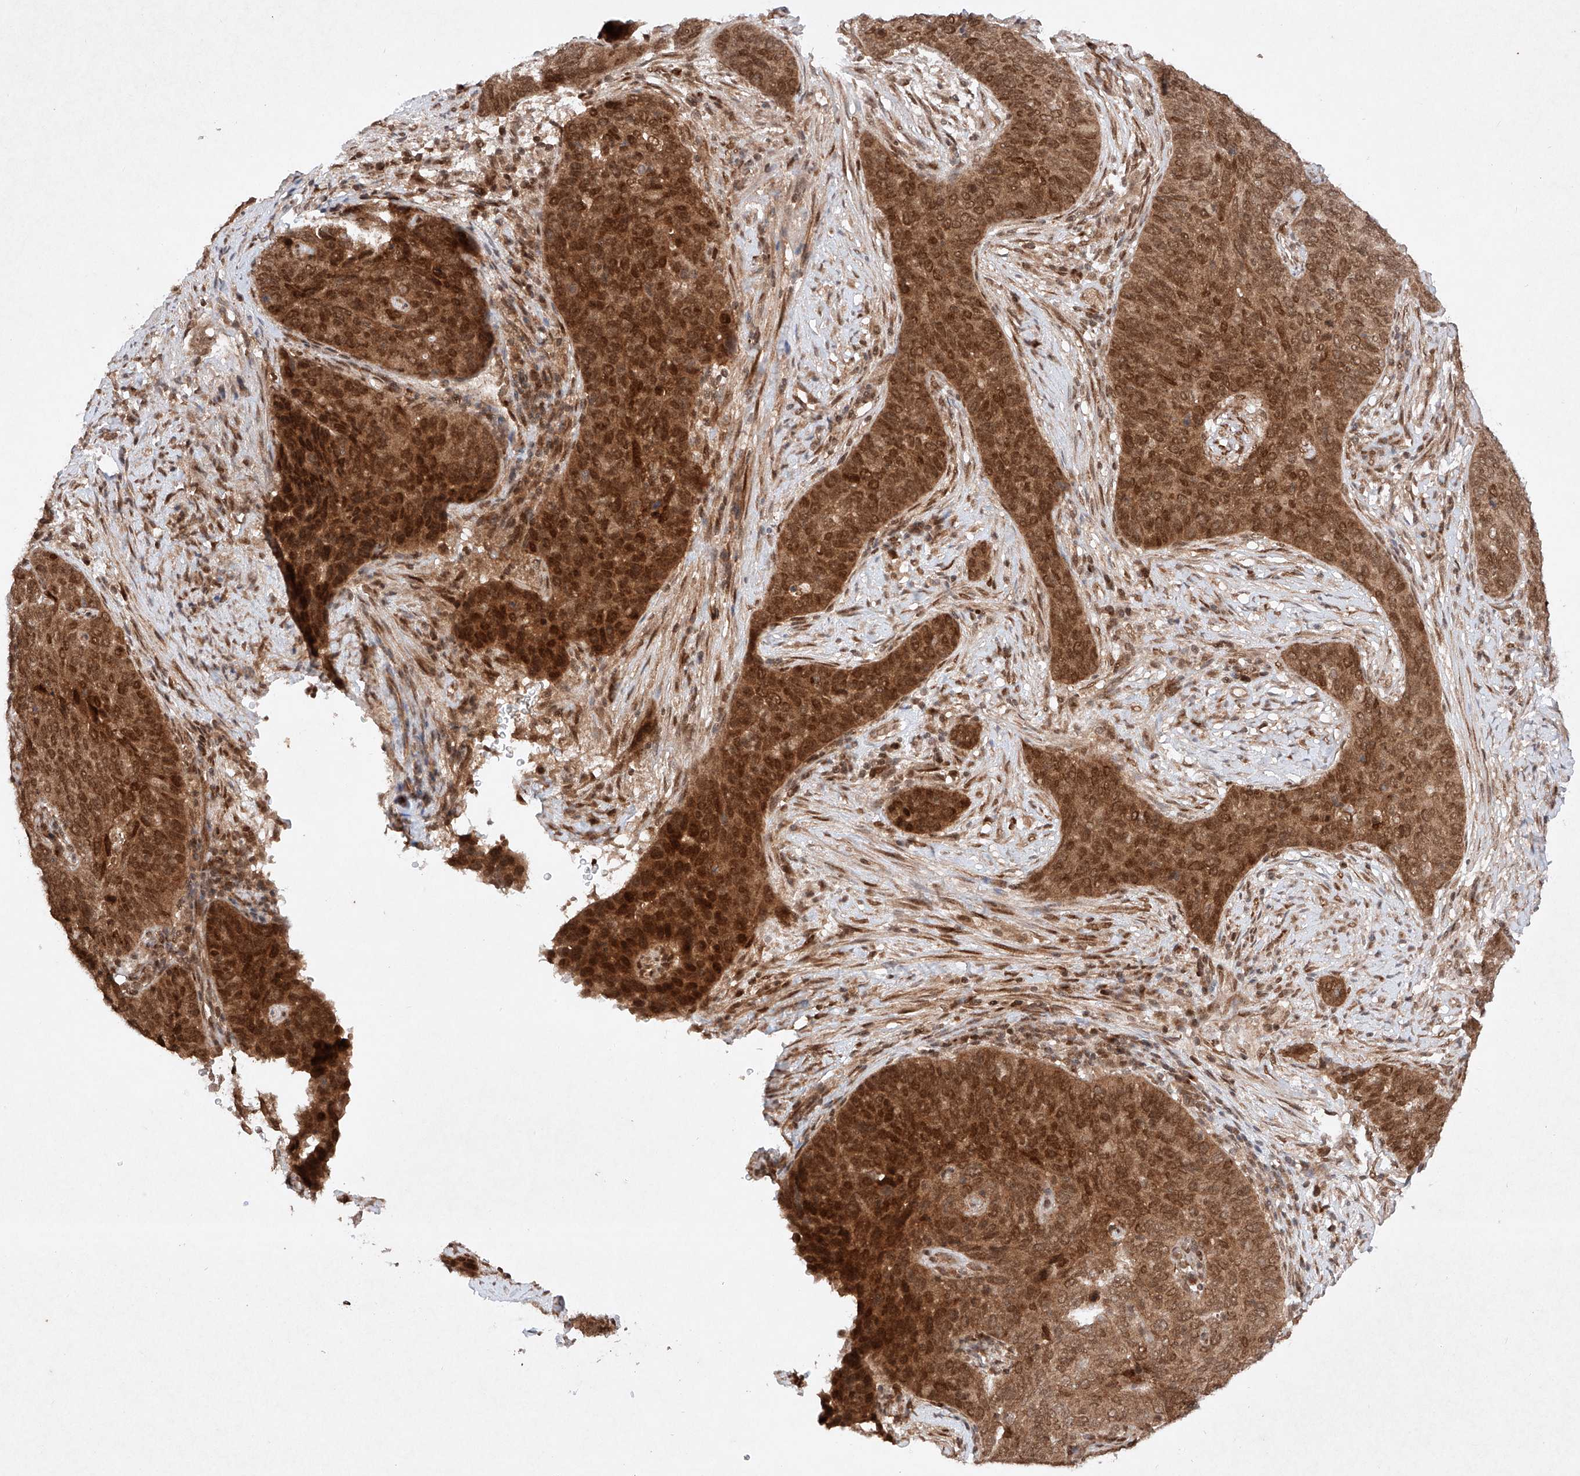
{"staining": {"intensity": "strong", "quantity": ">75%", "location": "cytoplasmic/membranous,nuclear"}, "tissue": "cervical cancer", "cell_type": "Tumor cells", "image_type": "cancer", "snomed": [{"axis": "morphology", "description": "Squamous cell carcinoma, NOS"}, {"axis": "topography", "description": "Cervix"}], "caption": "Protein staining of squamous cell carcinoma (cervical) tissue displays strong cytoplasmic/membranous and nuclear expression in approximately >75% of tumor cells.", "gene": "RNF31", "patient": {"sex": "female", "age": 60}}